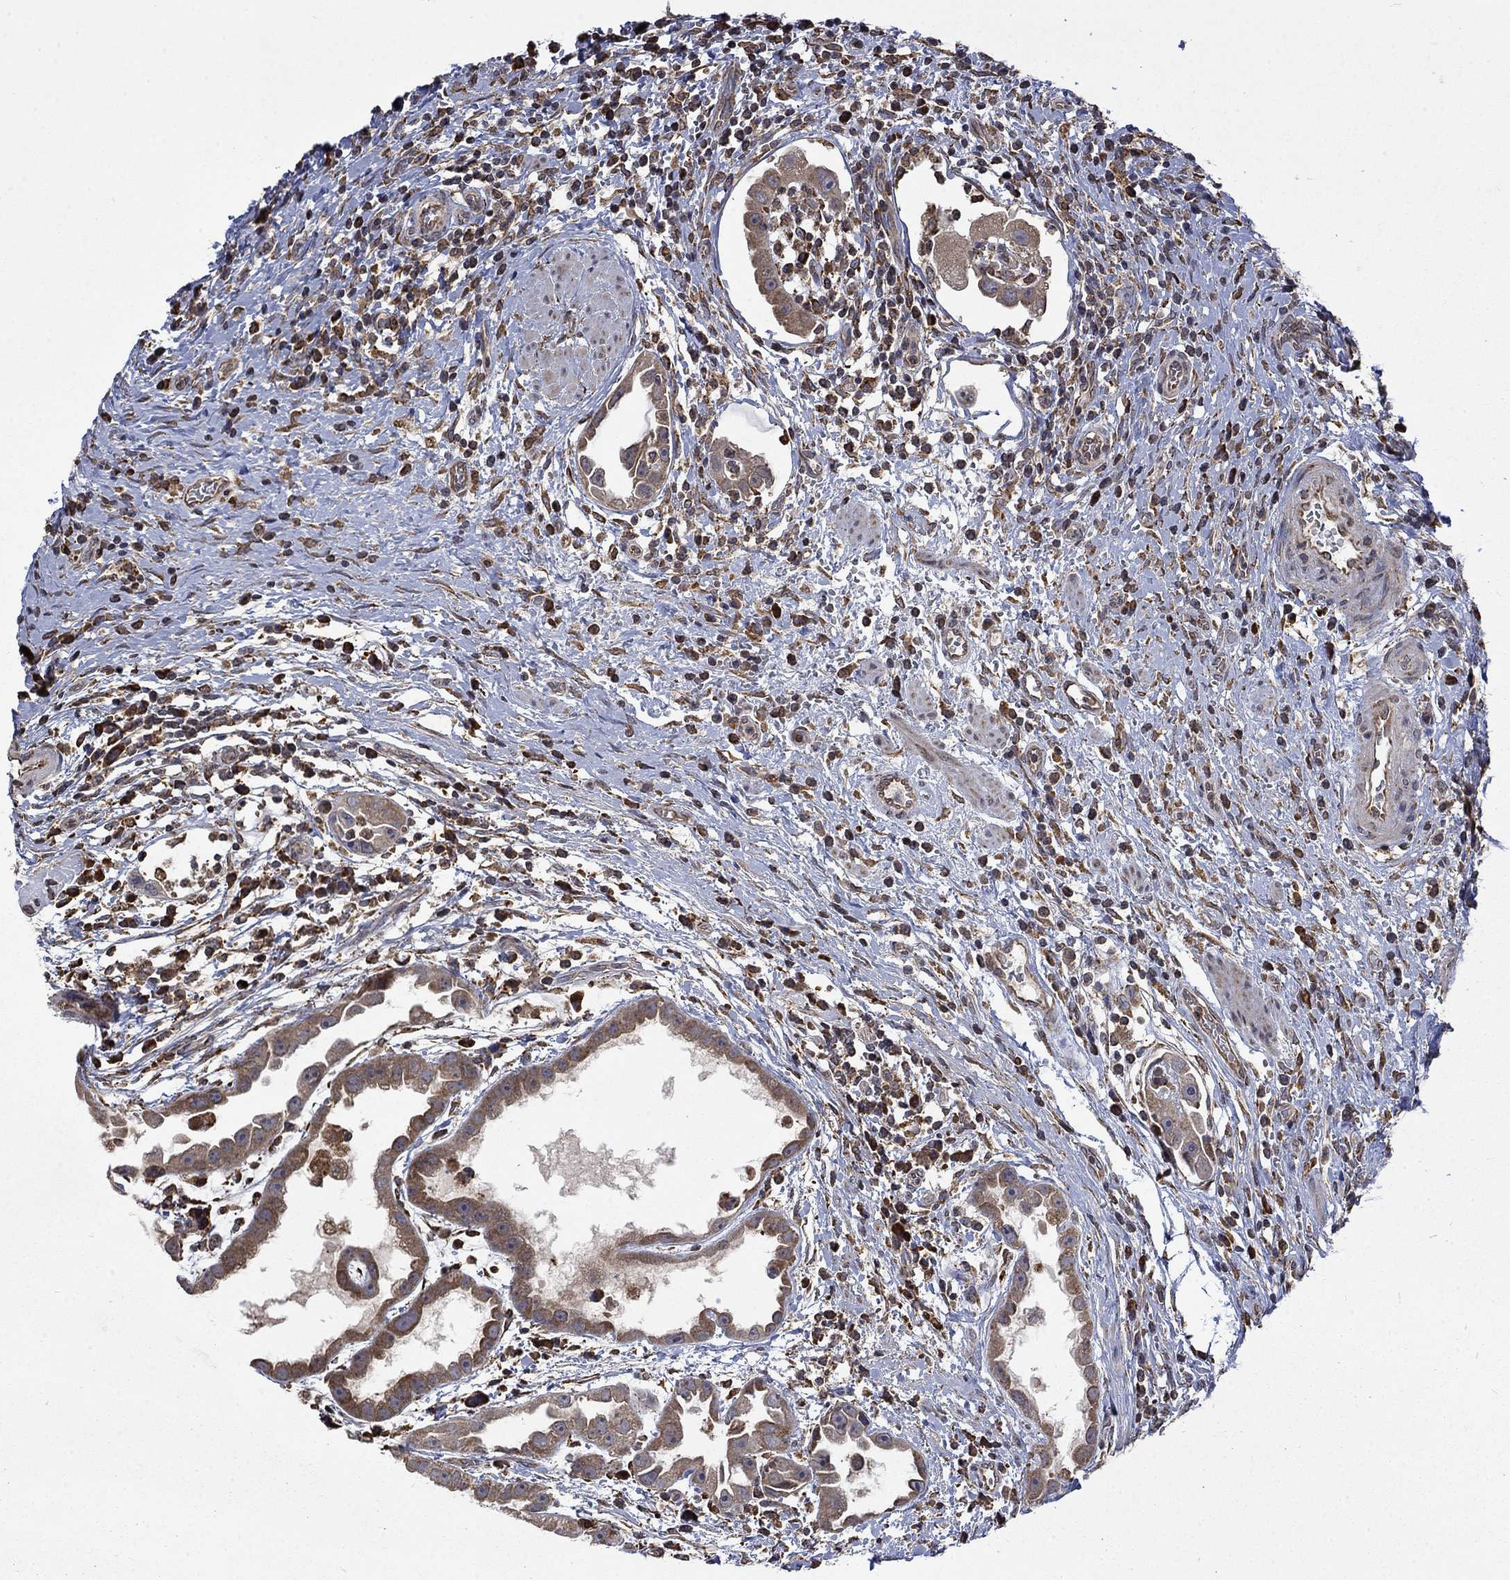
{"staining": {"intensity": "weak", "quantity": "25%-75%", "location": "cytoplasmic/membranous"}, "tissue": "urothelial cancer", "cell_type": "Tumor cells", "image_type": "cancer", "snomed": [{"axis": "morphology", "description": "Urothelial carcinoma, High grade"}, {"axis": "topography", "description": "Urinary bladder"}], "caption": "An image of urothelial cancer stained for a protein reveals weak cytoplasmic/membranous brown staining in tumor cells. (DAB (3,3'-diaminobenzidine) = brown stain, brightfield microscopy at high magnification).", "gene": "ESRRA", "patient": {"sex": "female", "age": 41}}